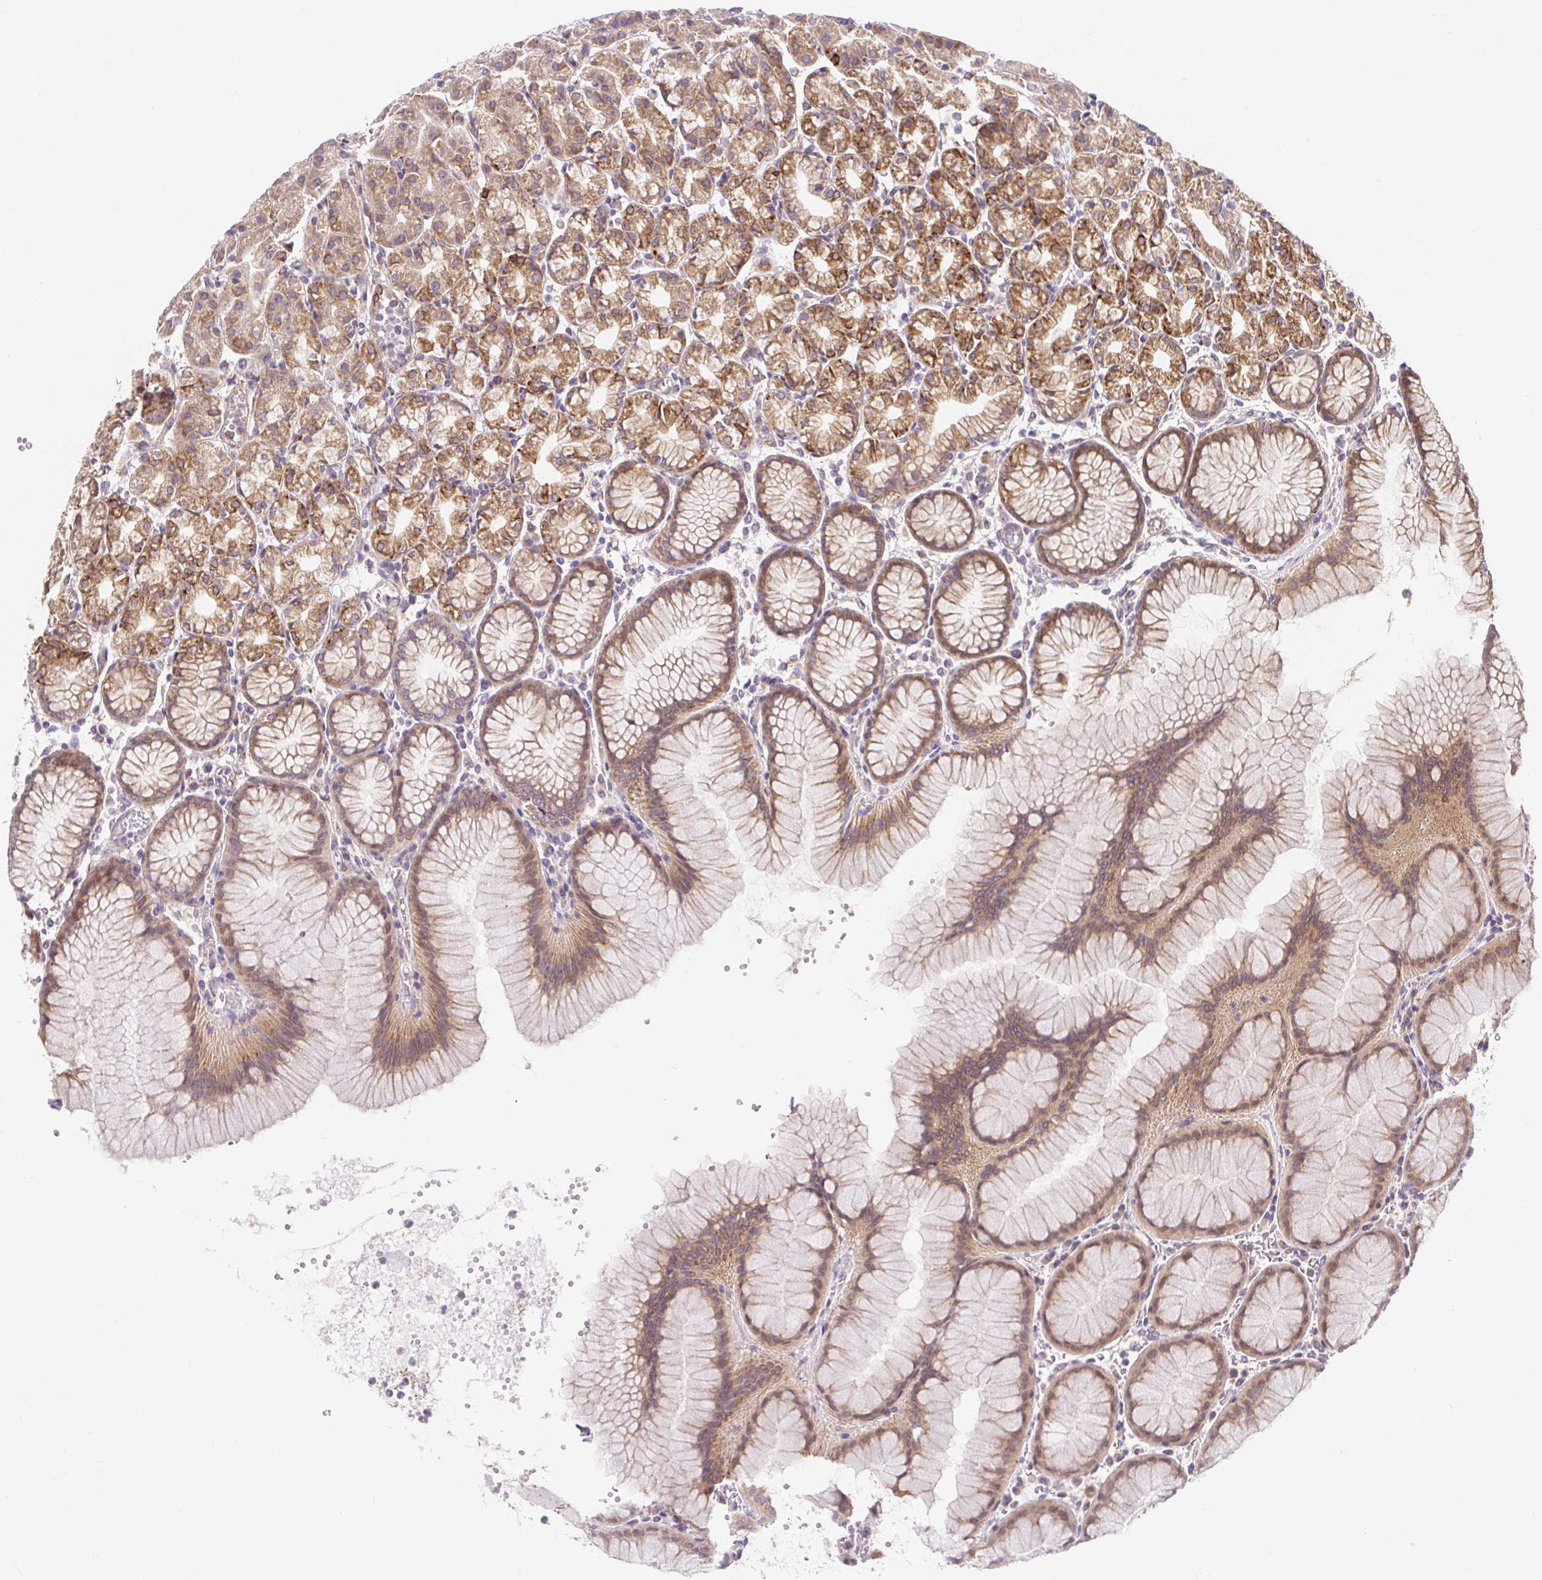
{"staining": {"intensity": "moderate", "quantity": "25%-75%", "location": "cytoplasmic/membranous"}, "tissue": "stomach", "cell_type": "Glandular cells", "image_type": "normal", "snomed": [{"axis": "morphology", "description": "Normal tissue, NOS"}, {"axis": "topography", "description": "Stomach"}], "caption": "Unremarkable stomach displays moderate cytoplasmic/membranous positivity in approximately 25%-75% of glandular cells, visualized by immunohistochemistry. Nuclei are stained in blue.", "gene": "LYPD5", "patient": {"sex": "female", "age": 57}}